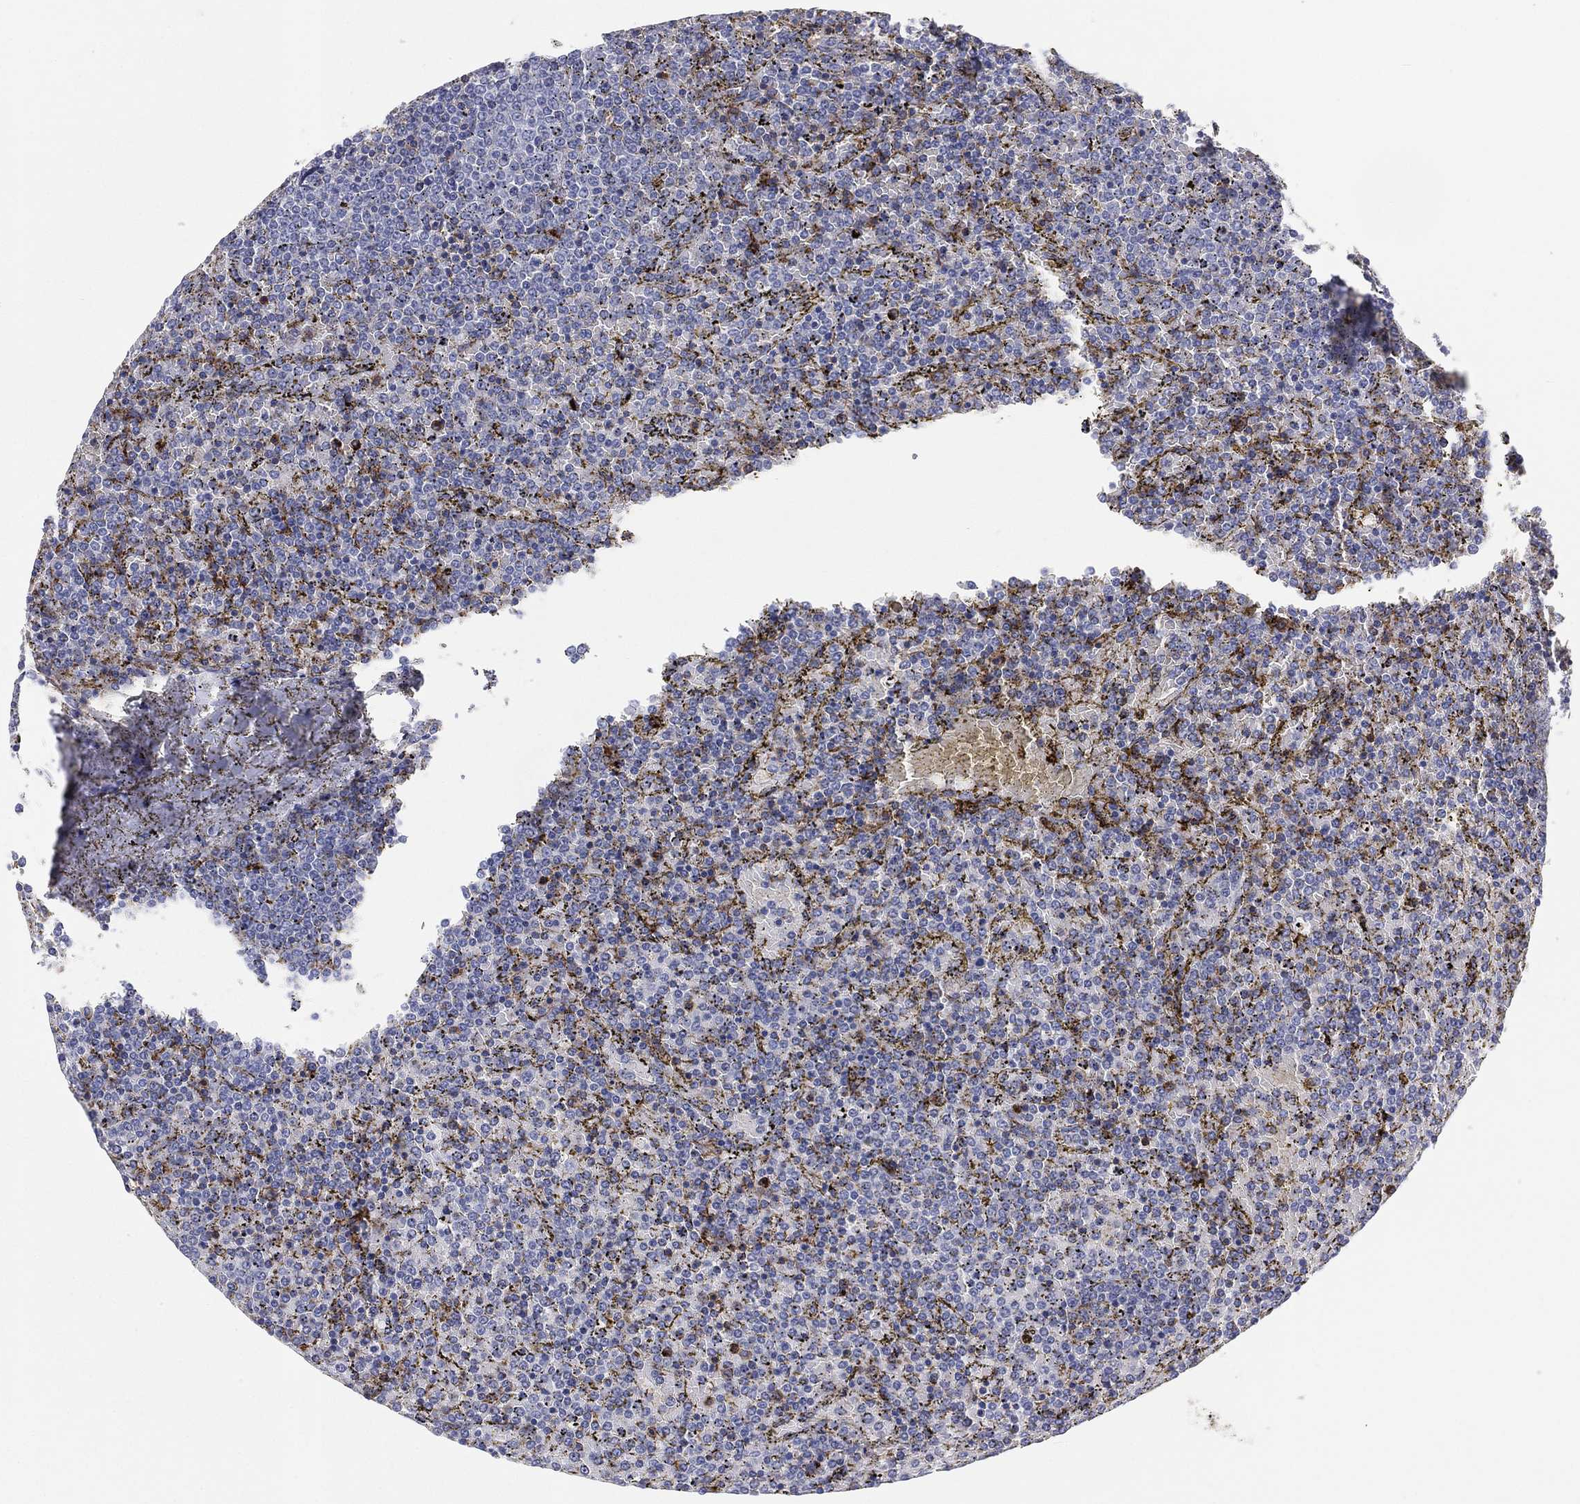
{"staining": {"intensity": "negative", "quantity": "none", "location": "none"}, "tissue": "lymphoma", "cell_type": "Tumor cells", "image_type": "cancer", "snomed": [{"axis": "morphology", "description": "Malignant lymphoma, non-Hodgkin's type, Low grade"}, {"axis": "topography", "description": "Spleen"}], "caption": "The immunohistochemistry micrograph has no significant expression in tumor cells of malignant lymphoma, non-Hodgkin's type (low-grade) tissue.", "gene": "SELPLG", "patient": {"sex": "female", "age": 77}}